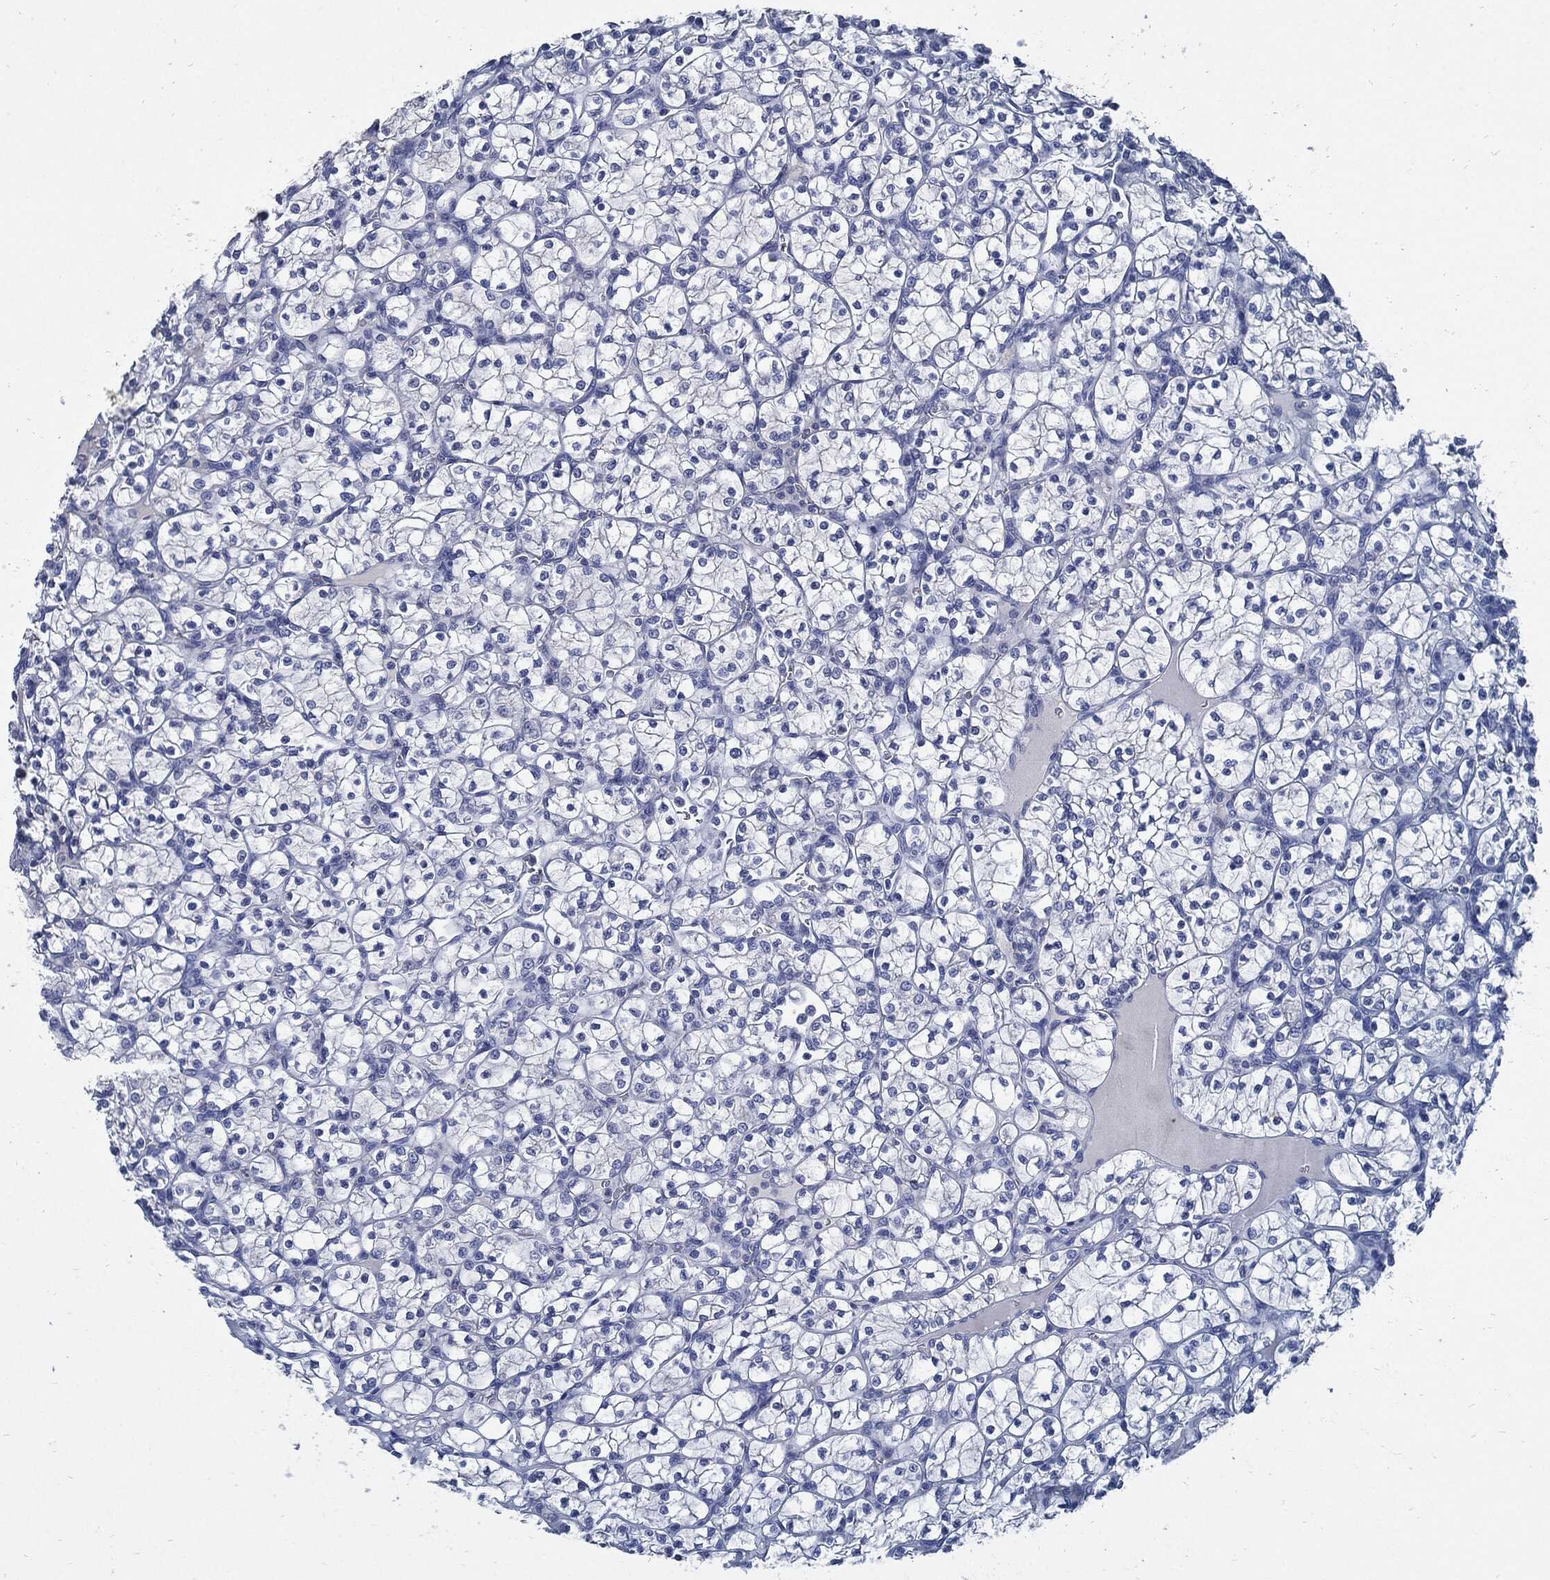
{"staining": {"intensity": "negative", "quantity": "none", "location": "none"}, "tissue": "renal cancer", "cell_type": "Tumor cells", "image_type": "cancer", "snomed": [{"axis": "morphology", "description": "Adenocarcinoma, NOS"}, {"axis": "topography", "description": "Kidney"}], "caption": "The IHC image has no significant positivity in tumor cells of adenocarcinoma (renal) tissue.", "gene": "CPE", "patient": {"sex": "female", "age": 89}}